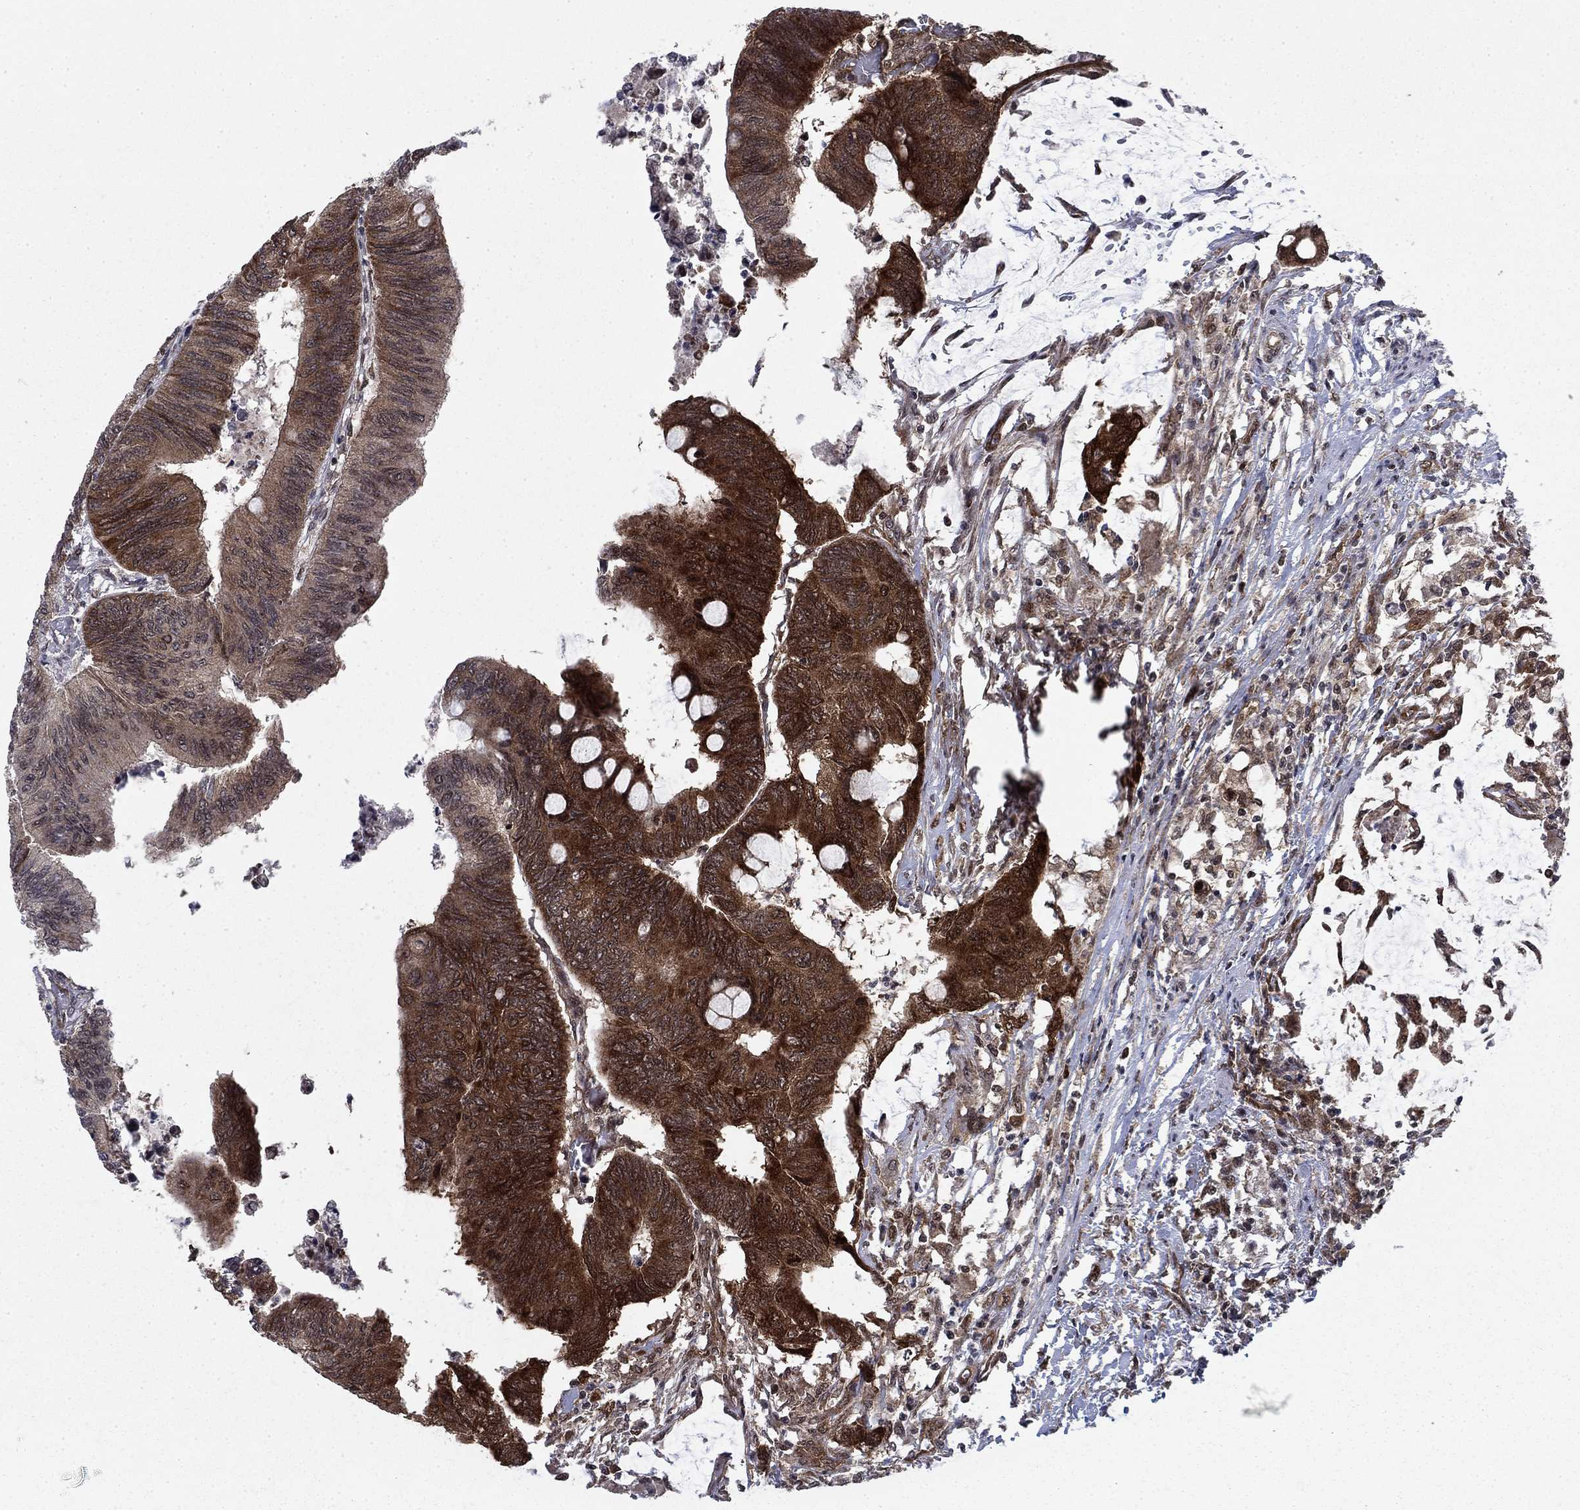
{"staining": {"intensity": "strong", "quantity": "25%-75%", "location": "cytoplasmic/membranous"}, "tissue": "colorectal cancer", "cell_type": "Tumor cells", "image_type": "cancer", "snomed": [{"axis": "morphology", "description": "Normal tissue, NOS"}, {"axis": "morphology", "description": "Adenocarcinoma, NOS"}, {"axis": "topography", "description": "Rectum"}, {"axis": "topography", "description": "Peripheral nerve tissue"}], "caption": "Human colorectal cancer stained with a protein marker exhibits strong staining in tumor cells.", "gene": "DNAJA1", "patient": {"sex": "male", "age": 92}}